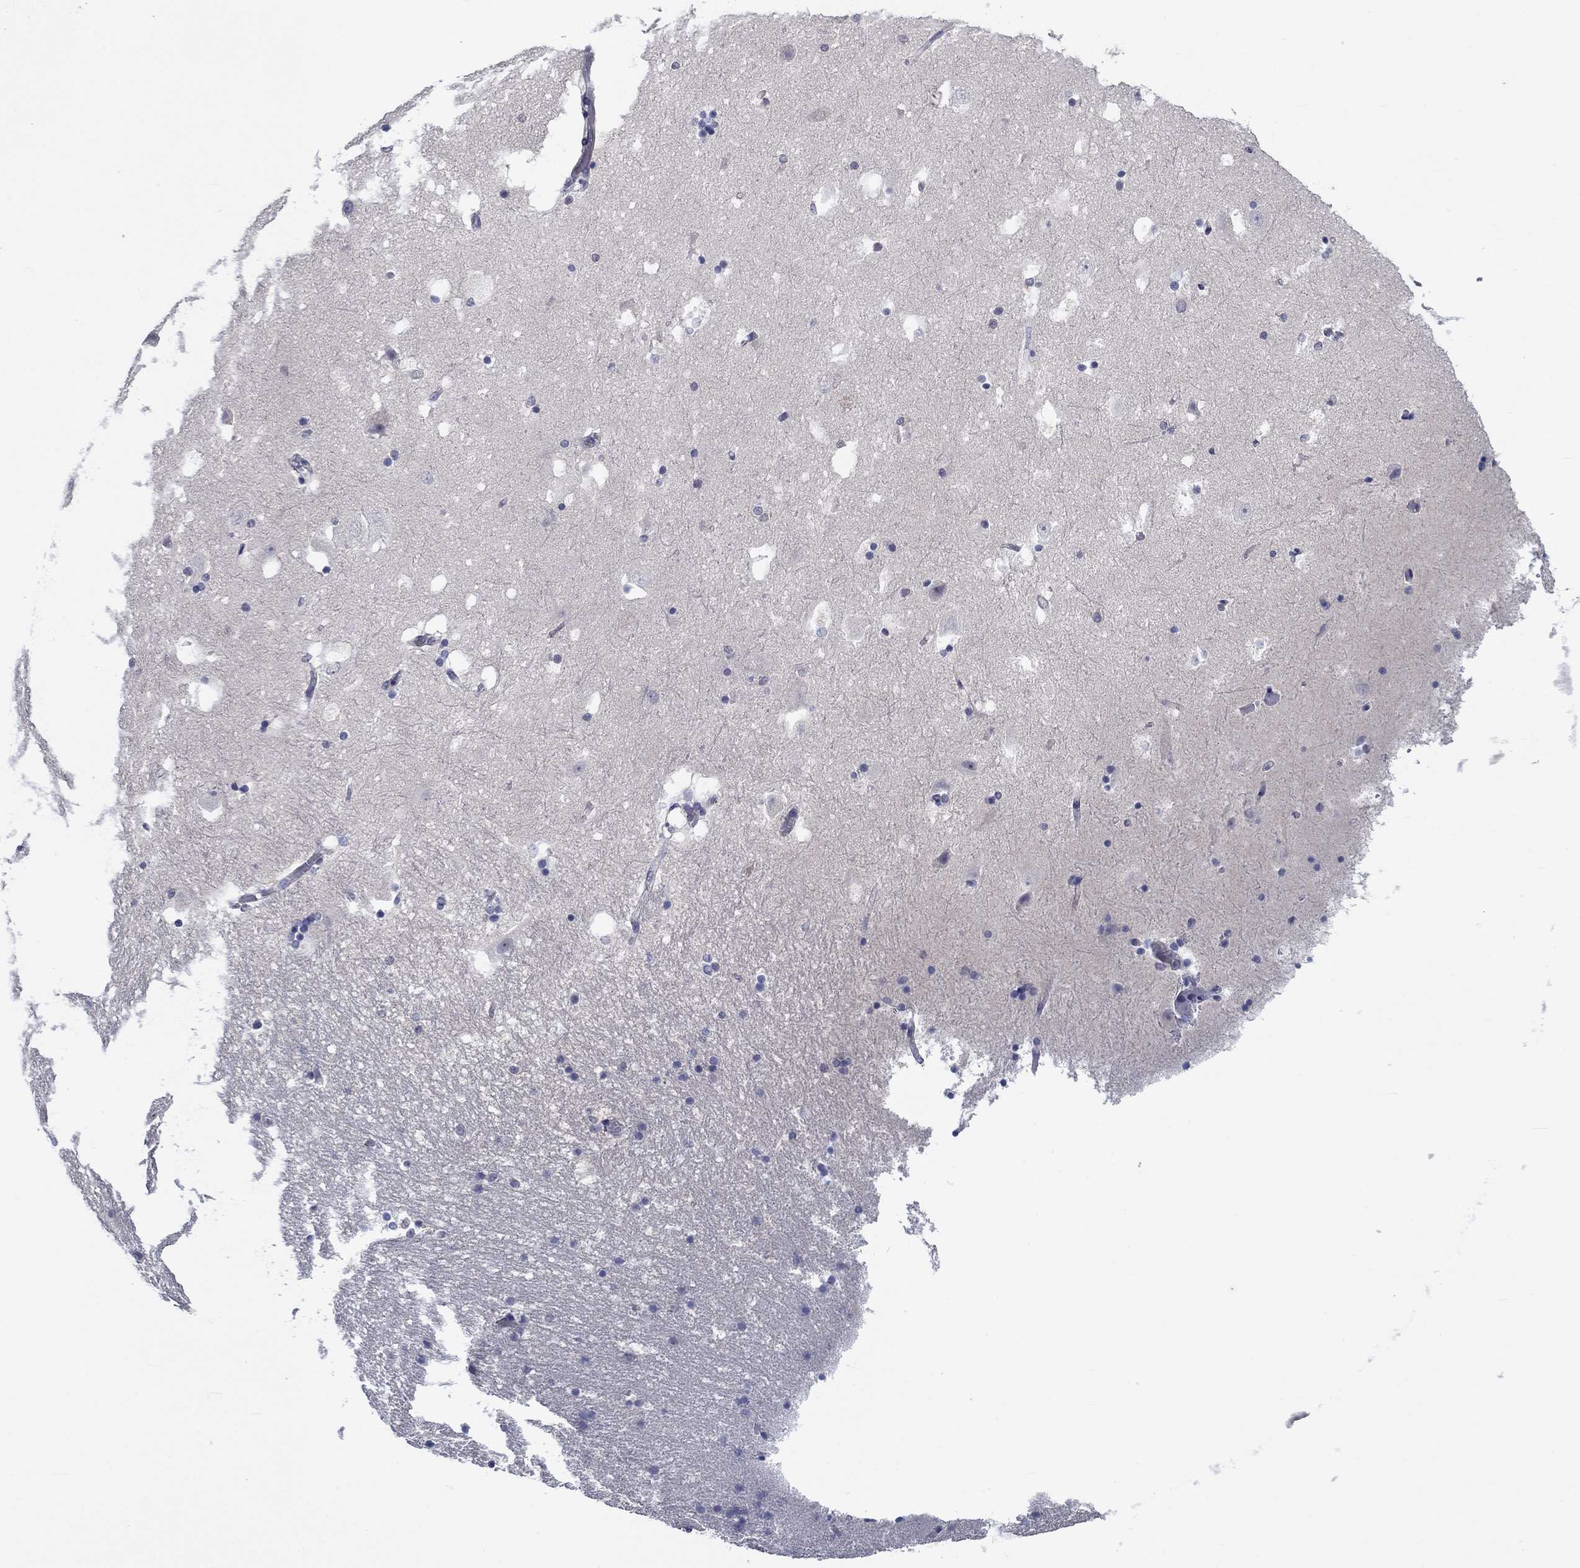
{"staining": {"intensity": "negative", "quantity": "none", "location": "none"}, "tissue": "hippocampus", "cell_type": "Glial cells", "image_type": "normal", "snomed": [{"axis": "morphology", "description": "Normal tissue, NOS"}, {"axis": "topography", "description": "Hippocampus"}], "caption": "DAB immunohistochemical staining of normal hippocampus shows no significant positivity in glial cells. (DAB immunohistochemistry (IHC), high magnification).", "gene": "POU2F2", "patient": {"sex": "male", "age": 51}}